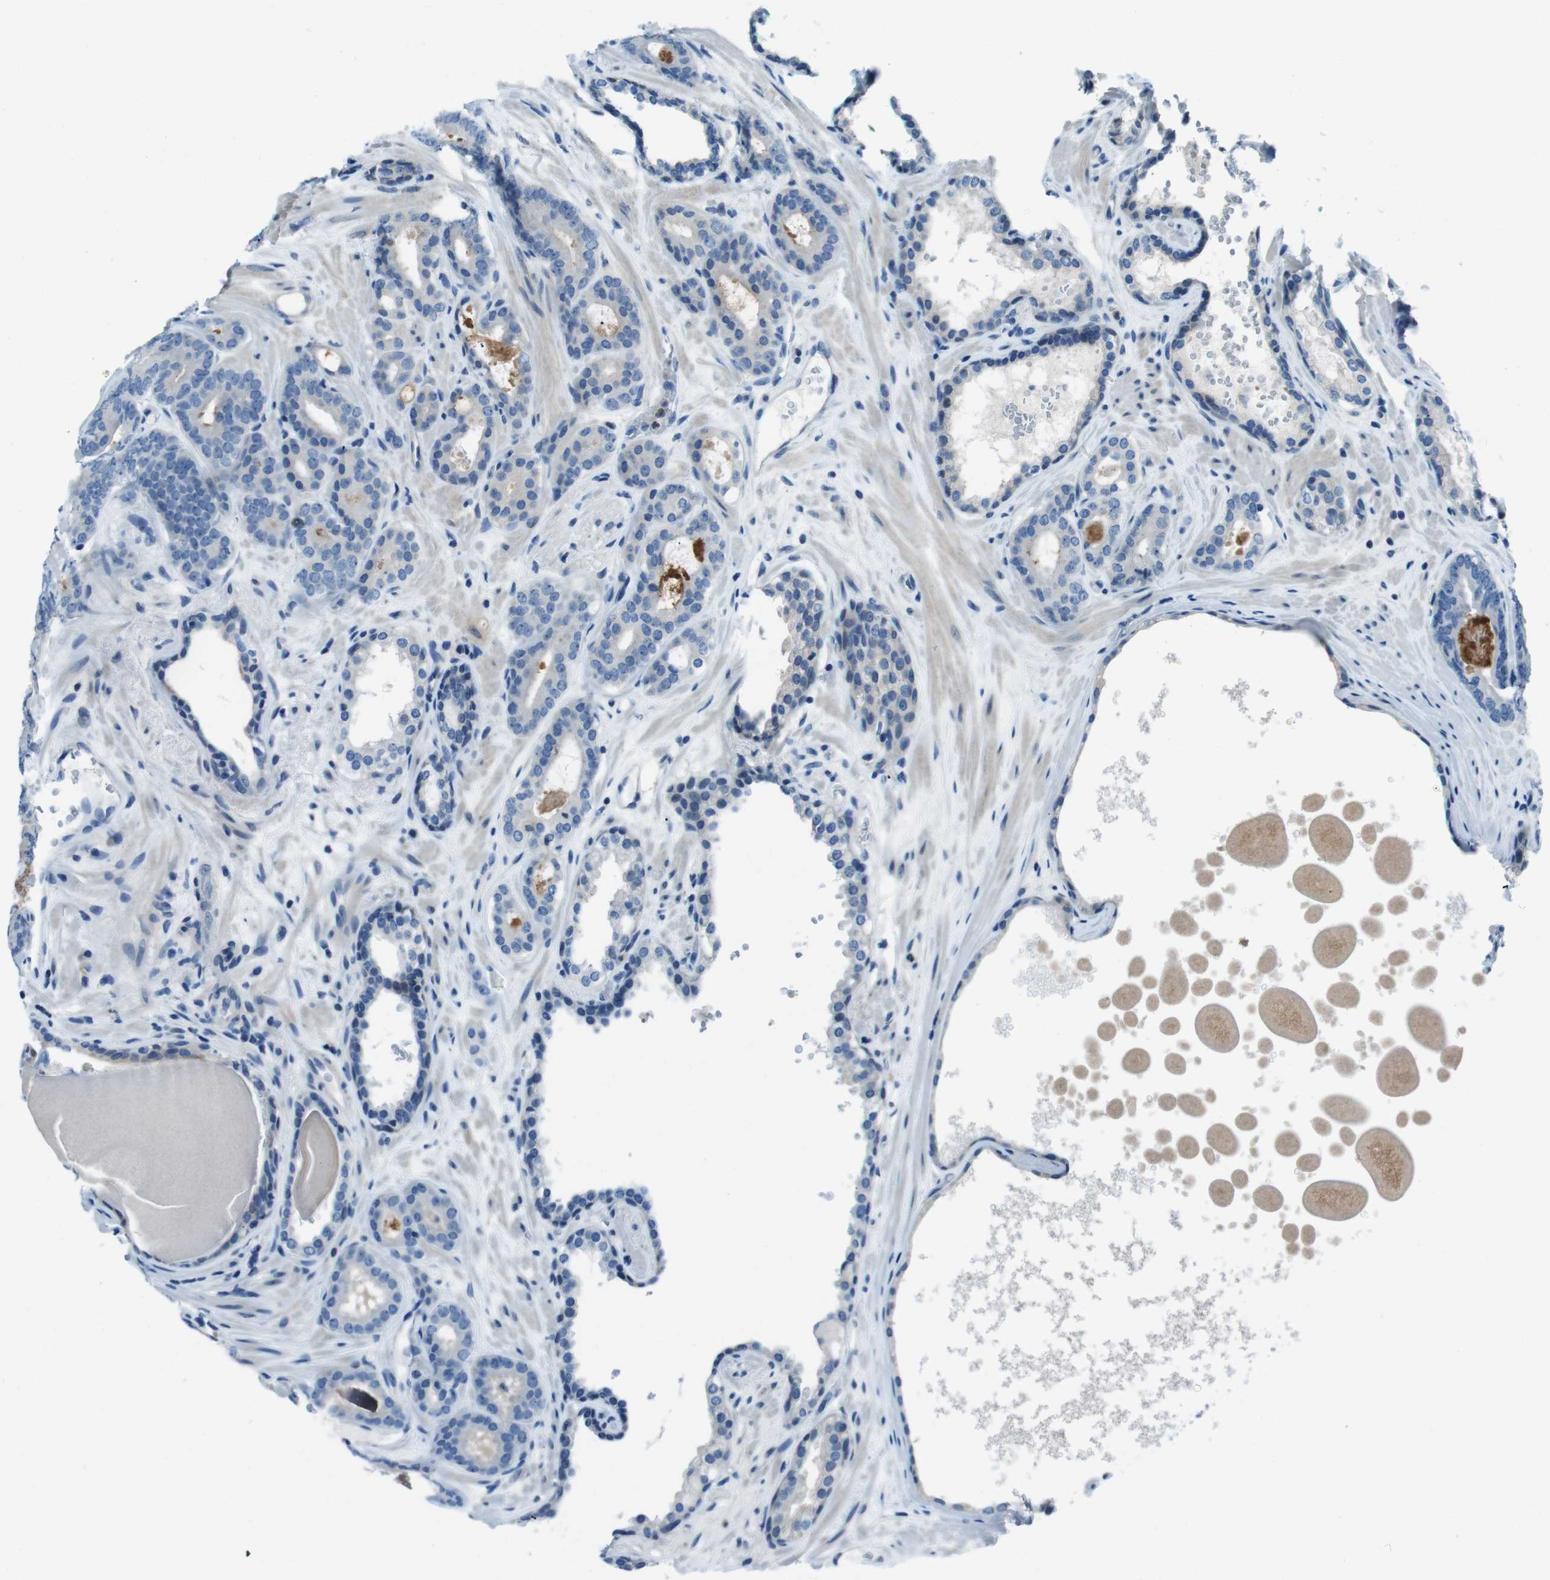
{"staining": {"intensity": "negative", "quantity": "none", "location": "none"}, "tissue": "prostate cancer", "cell_type": "Tumor cells", "image_type": "cancer", "snomed": [{"axis": "morphology", "description": "Adenocarcinoma, High grade"}, {"axis": "topography", "description": "Prostate"}], "caption": "DAB immunohistochemical staining of prostate cancer (adenocarcinoma (high-grade)) exhibits no significant staining in tumor cells.", "gene": "NANOS2", "patient": {"sex": "male", "age": 60}}